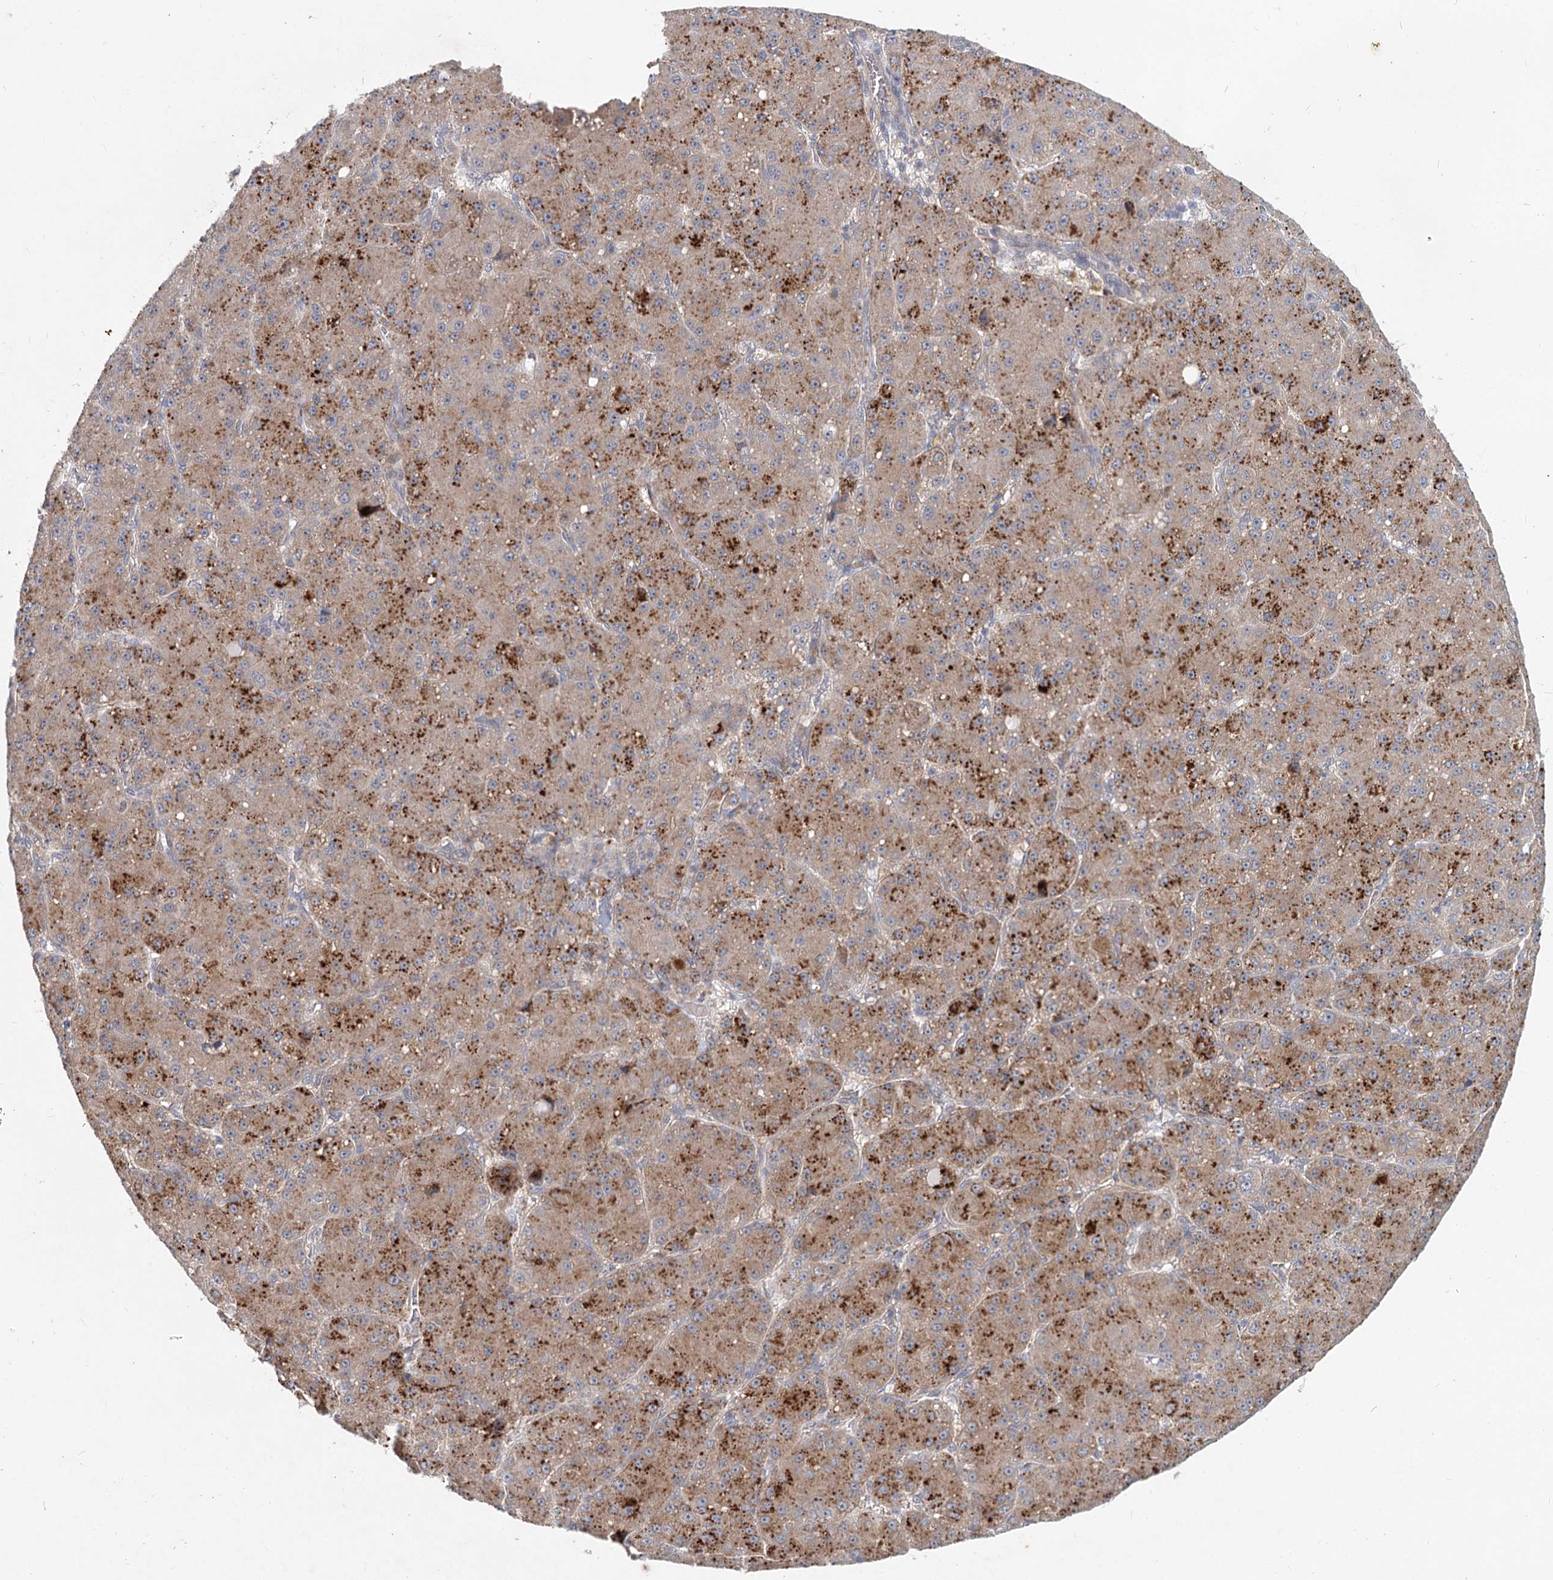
{"staining": {"intensity": "moderate", "quantity": ">75%", "location": "cytoplasmic/membranous"}, "tissue": "liver cancer", "cell_type": "Tumor cells", "image_type": "cancer", "snomed": [{"axis": "morphology", "description": "Carcinoma, Hepatocellular, NOS"}, {"axis": "topography", "description": "Liver"}], "caption": "Liver cancer (hepatocellular carcinoma) stained with immunohistochemistry (IHC) displays moderate cytoplasmic/membranous expression in about >75% of tumor cells.", "gene": "AP3B1", "patient": {"sex": "male", "age": 67}}